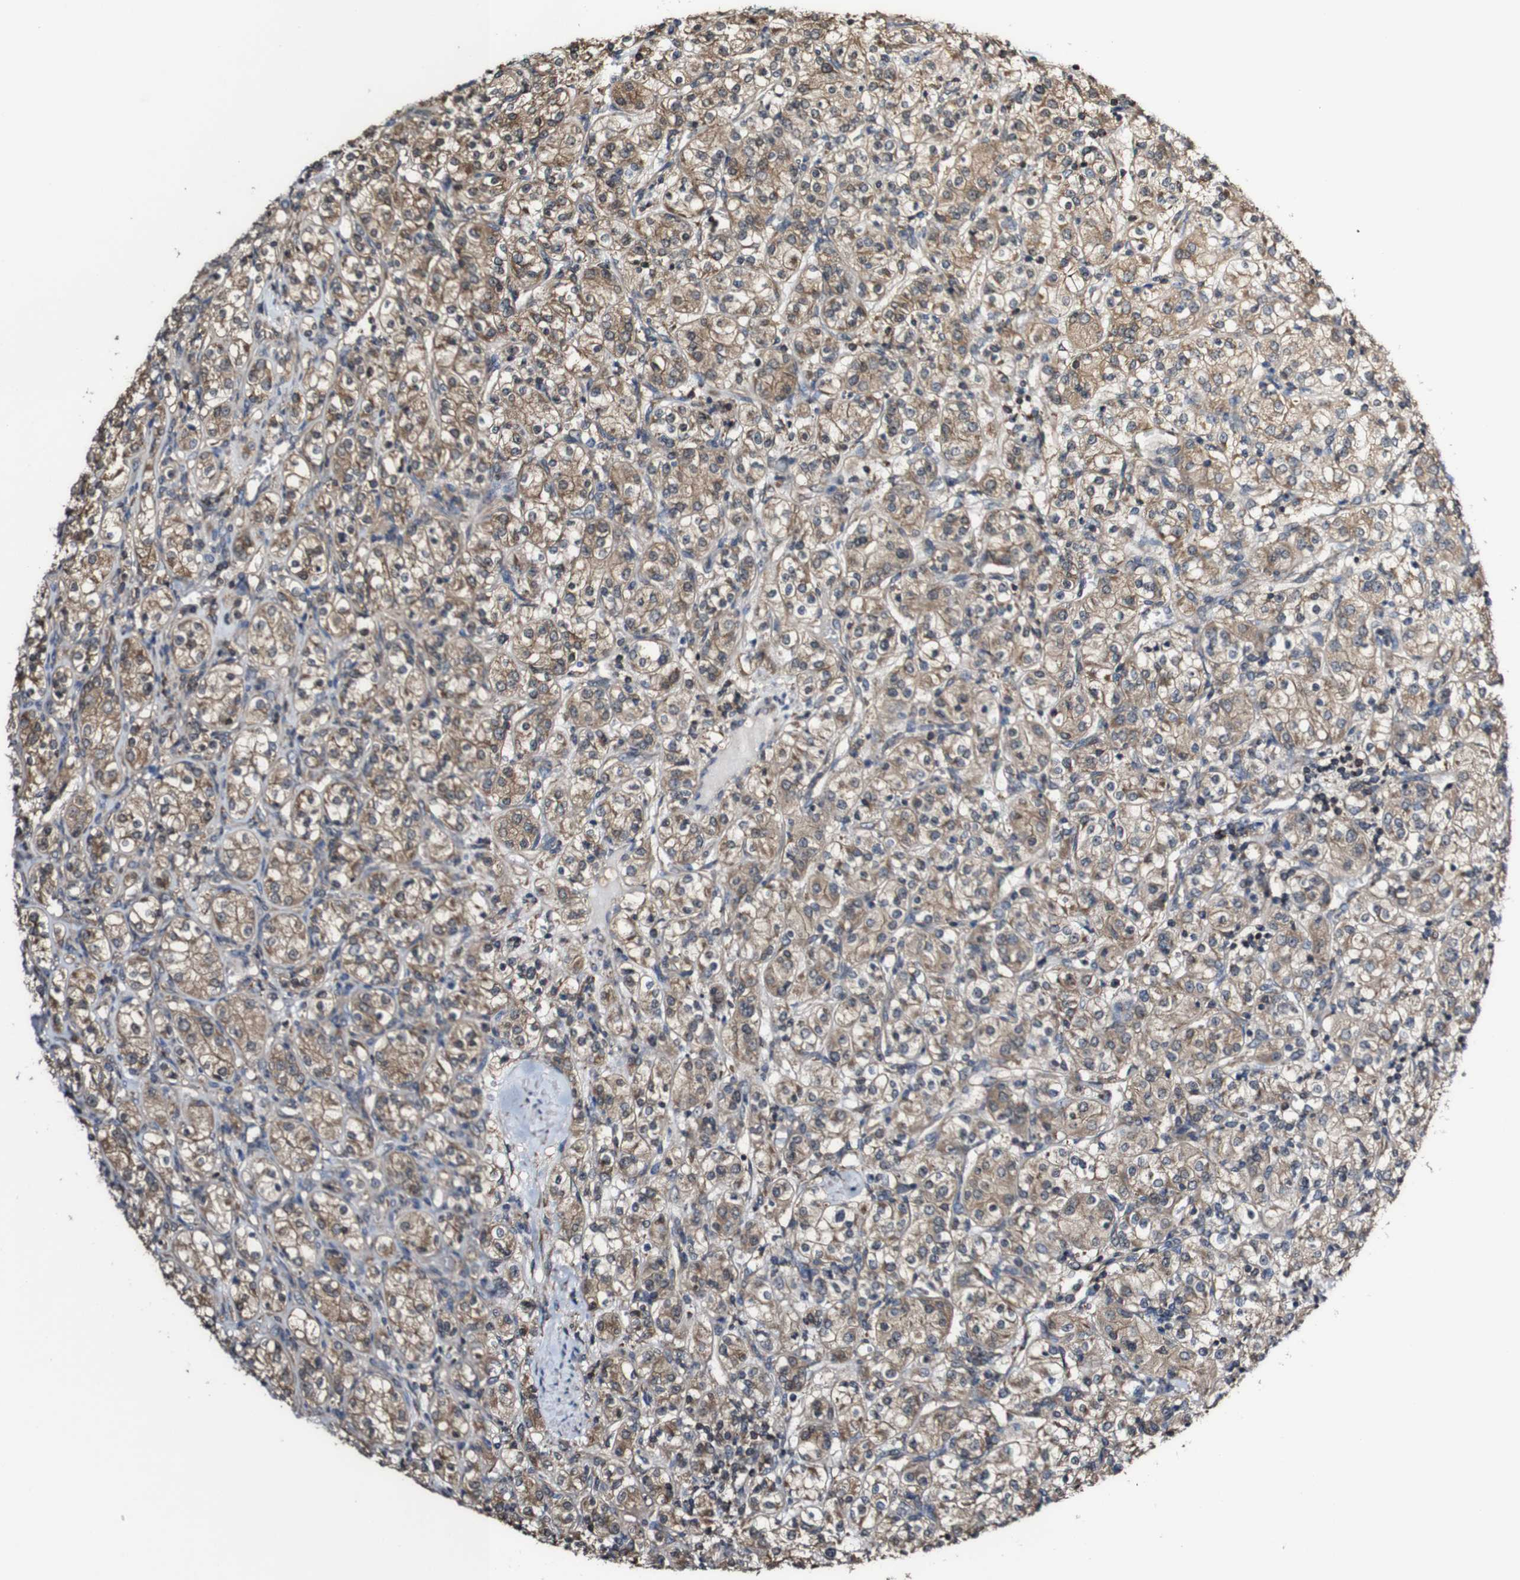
{"staining": {"intensity": "moderate", "quantity": ">75%", "location": "cytoplasmic/membranous"}, "tissue": "renal cancer", "cell_type": "Tumor cells", "image_type": "cancer", "snomed": [{"axis": "morphology", "description": "Adenocarcinoma, NOS"}, {"axis": "topography", "description": "Kidney"}], "caption": "A brown stain highlights moderate cytoplasmic/membranous expression of a protein in human adenocarcinoma (renal) tumor cells.", "gene": "PTPRR", "patient": {"sex": "male", "age": 77}}